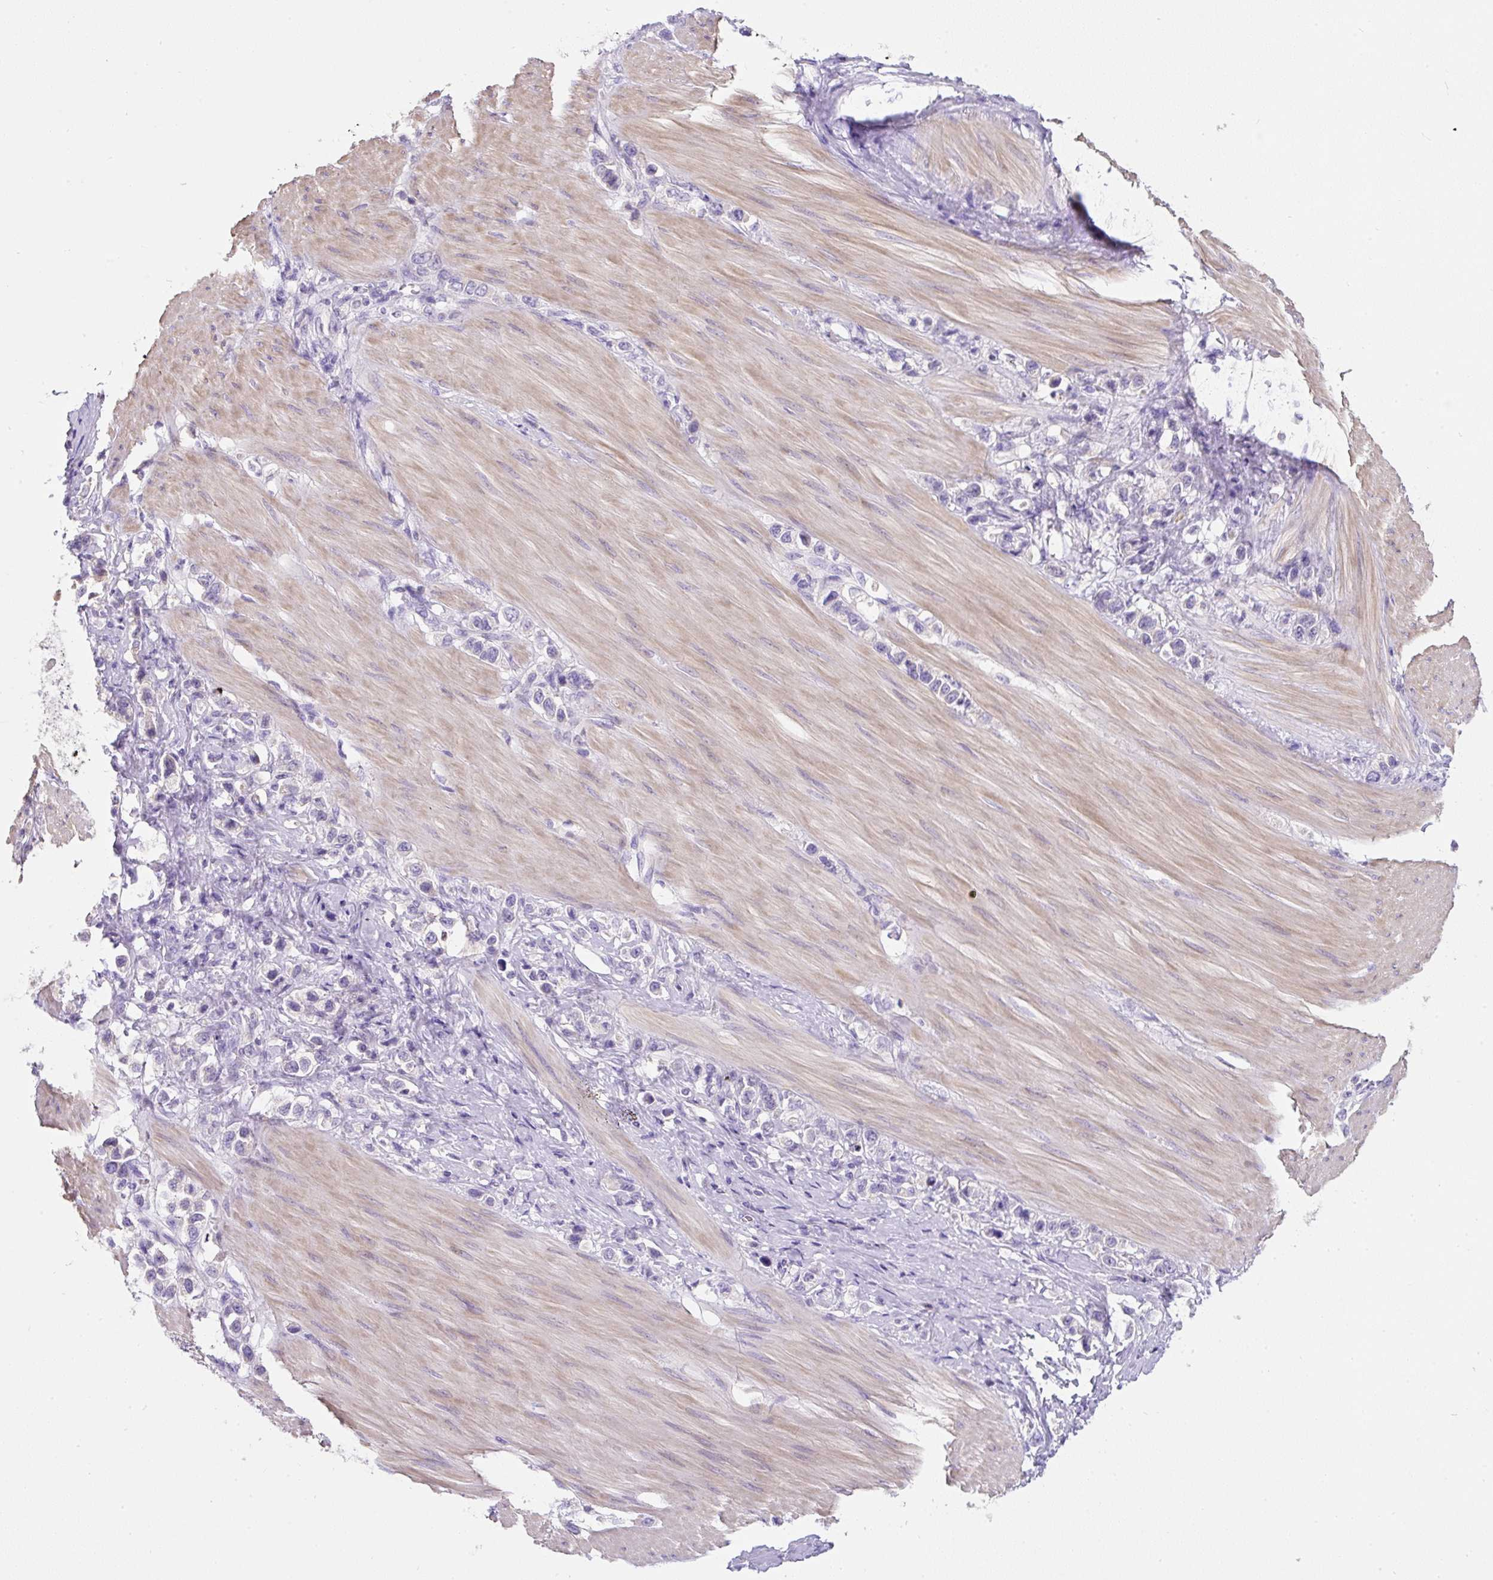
{"staining": {"intensity": "negative", "quantity": "none", "location": "none"}, "tissue": "stomach cancer", "cell_type": "Tumor cells", "image_type": "cancer", "snomed": [{"axis": "morphology", "description": "Adenocarcinoma, NOS"}, {"axis": "topography", "description": "Stomach"}], "caption": "There is no significant staining in tumor cells of stomach cancer (adenocarcinoma). Nuclei are stained in blue.", "gene": "SUSD5", "patient": {"sex": "female", "age": 65}}